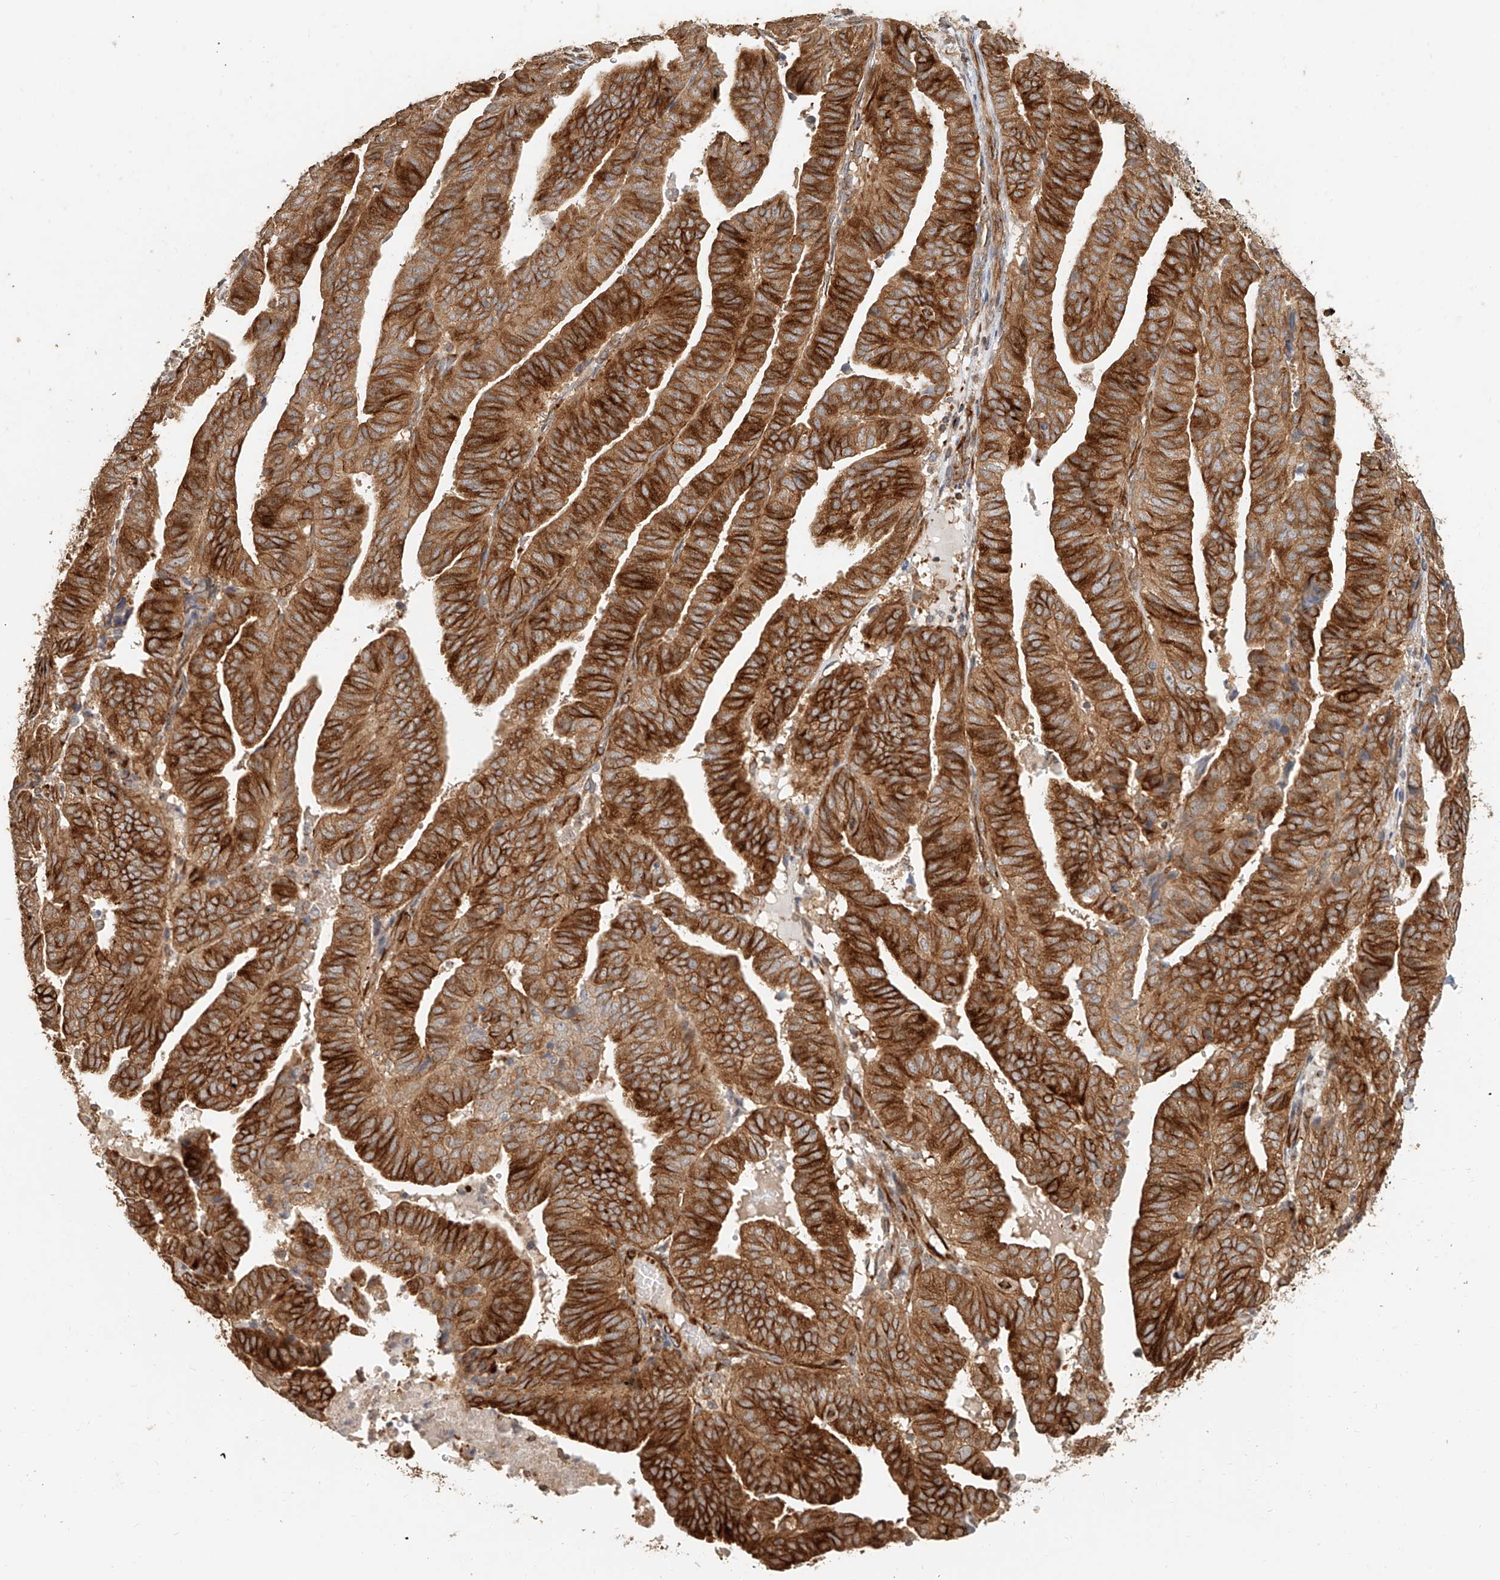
{"staining": {"intensity": "strong", "quantity": ">75%", "location": "cytoplasmic/membranous"}, "tissue": "endometrial cancer", "cell_type": "Tumor cells", "image_type": "cancer", "snomed": [{"axis": "morphology", "description": "Adenocarcinoma, NOS"}, {"axis": "topography", "description": "Uterus"}], "caption": "Endometrial adenocarcinoma was stained to show a protein in brown. There is high levels of strong cytoplasmic/membranous positivity in approximately >75% of tumor cells.", "gene": "NAP1L1", "patient": {"sex": "female", "age": 77}}